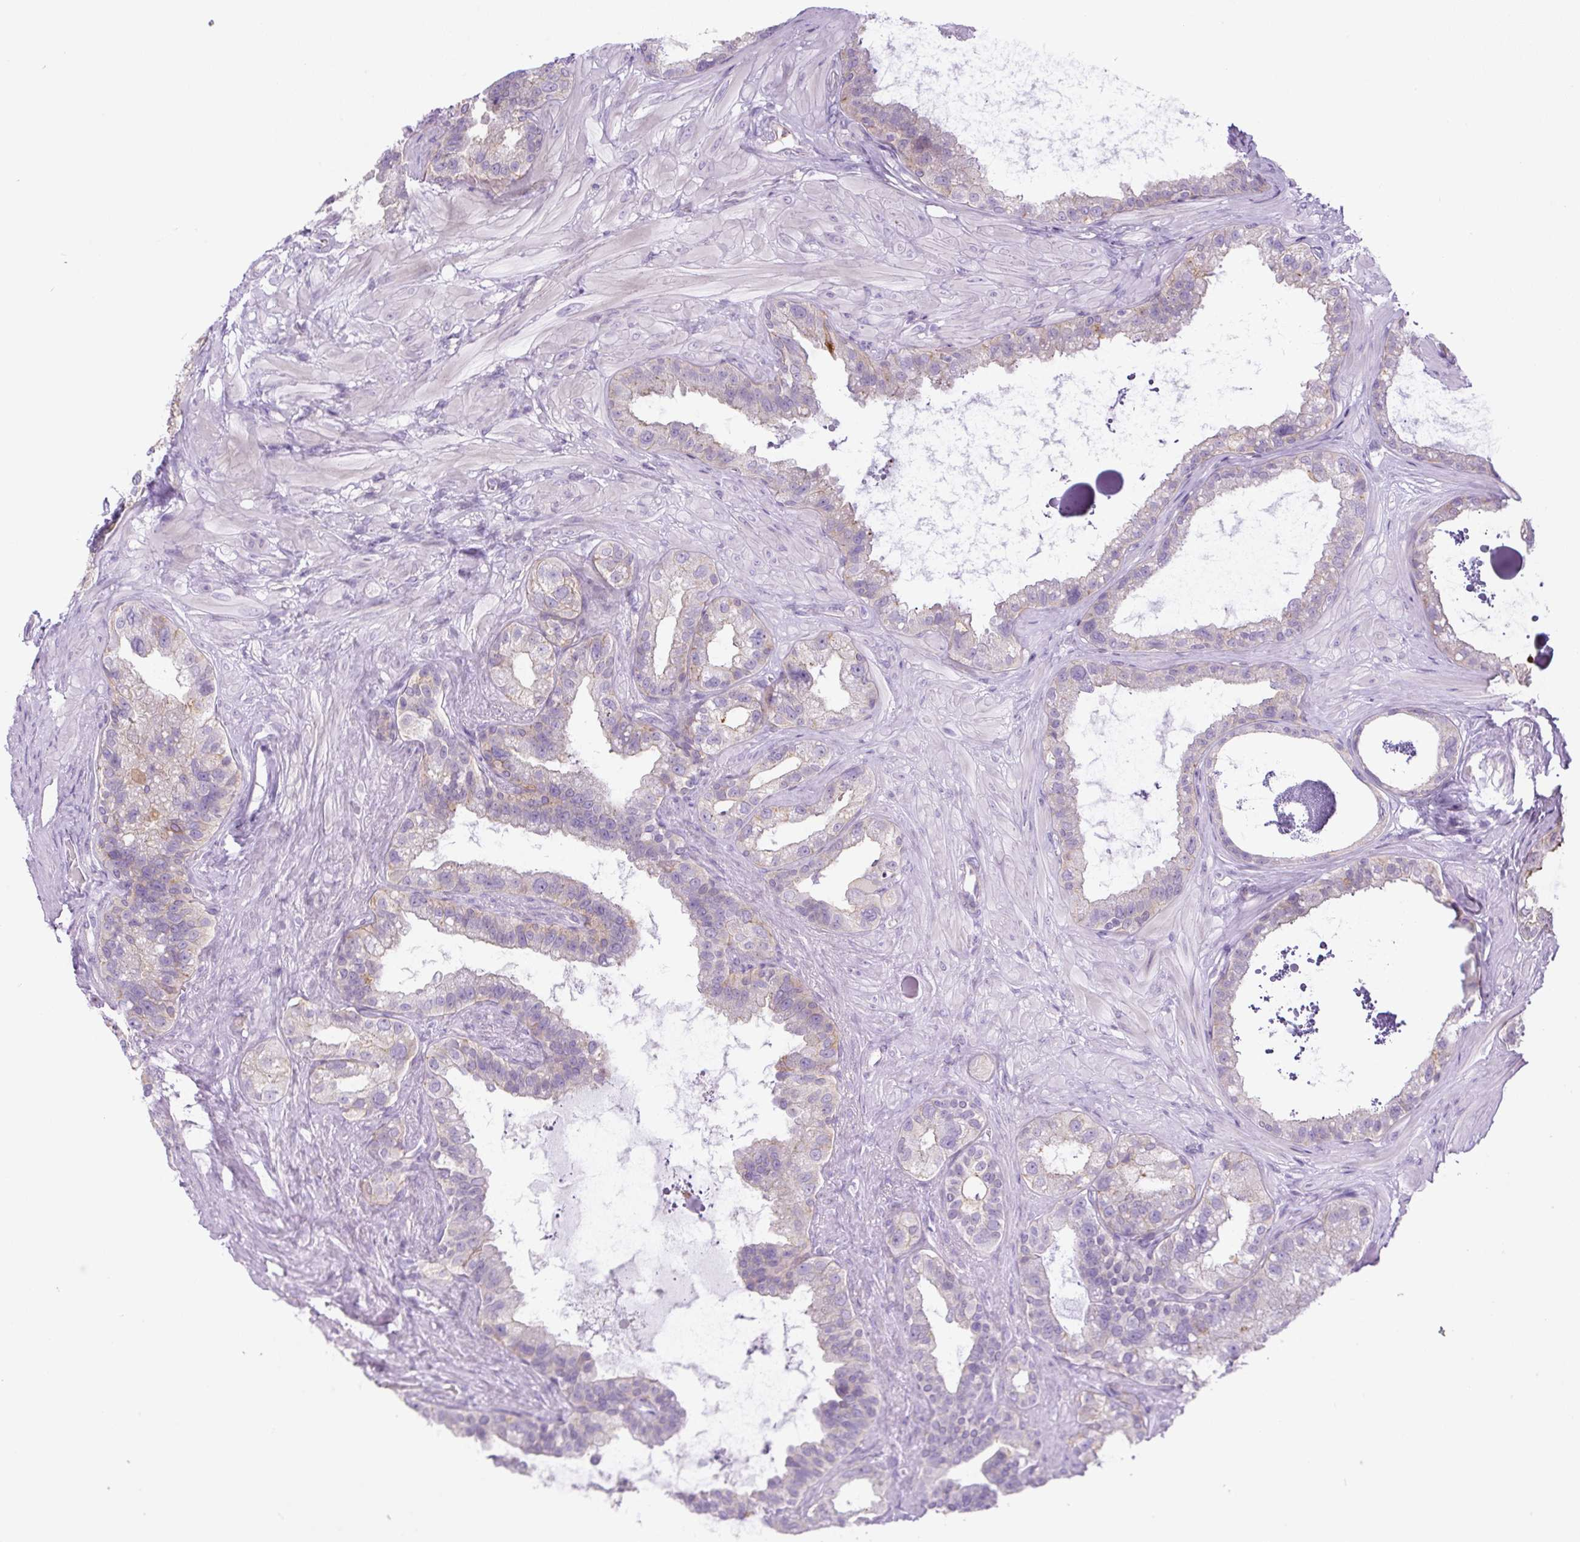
{"staining": {"intensity": "moderate", "quantity": "<25%", "location": "cytoplasmic/membranous"}, "tissue": "seminal vesicle", "cell_type": "Glandular cells", "image_type": "normal", "snomed": [{"axis": "morphology", "description": "Normal tissue, NOS"}, {"axis": "topography", "description": "Seminal veicle"}, {"axis": "topography", "description": "Peripheral nerve tissue"}], "caption": "IHC of unremarkable seminal vesicle shows low levels of moderate cytoplasmic/membranous expression in about <25% of glandular cells. (DAB IHC with brightfield microscopy, high magnification).", "gene": "ADAMTS19", "patient": {"sex": "male", "age": 76}}